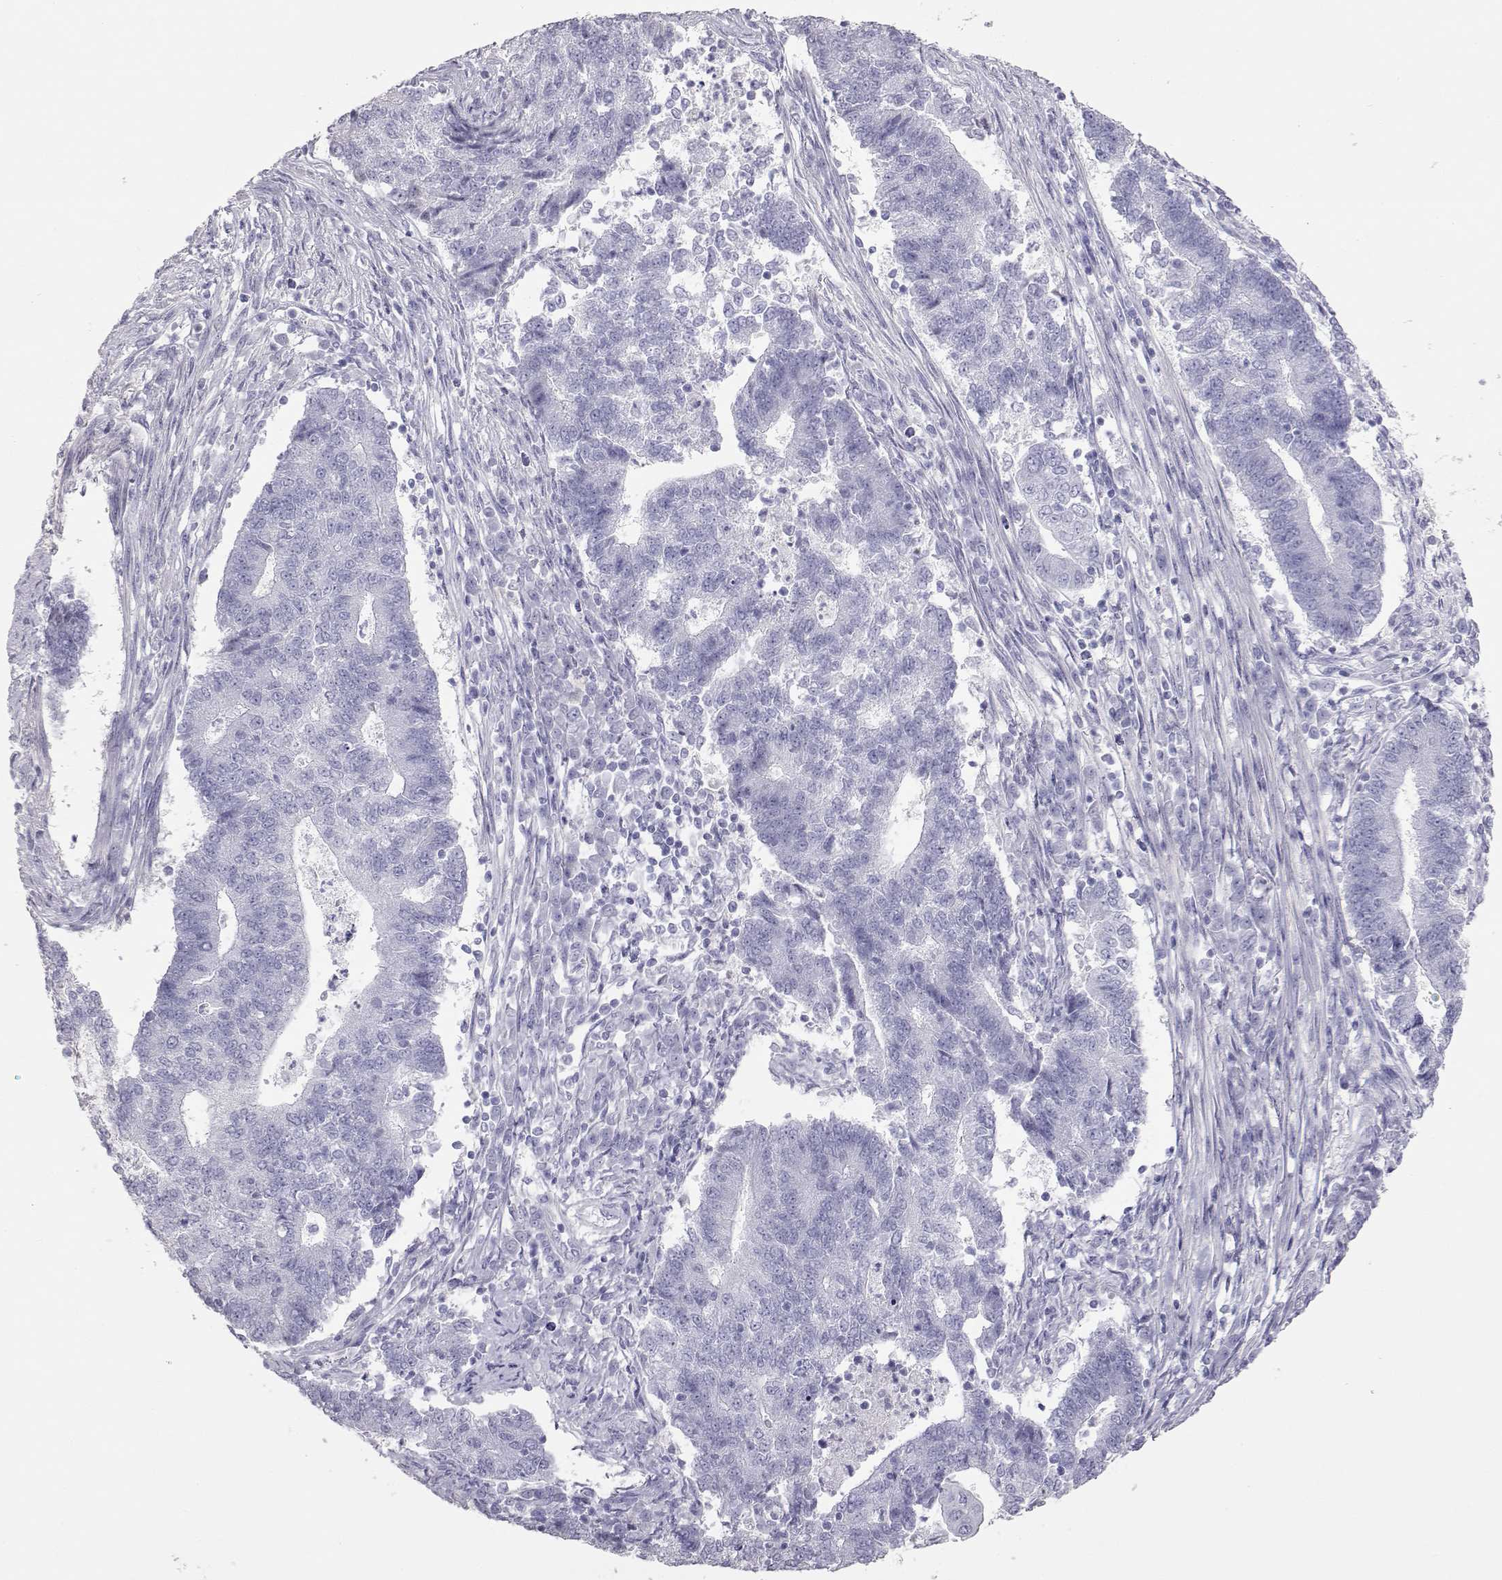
{"staining": {"intensity": "negative", "quantity": "none", "location": "none"}, "tissue": "endometrial cancer", "cell_type": "Tumor cells", "image_type": "cancer", "snomed": [{"axis": "morphology", "description": "Adenocarcinoma, NOS"}, {"axis": "topography", "description": "Uterus"}, {"axis": "topography", "description": "Endometrium"}], "caption": "A high-resolution image shows IHC staining of endometrial cancer (adenocarcinoma), which shows no significant staining in tumor cells.", "gene": "PMCH", "patient": {"sex": "female", "age": 54}}